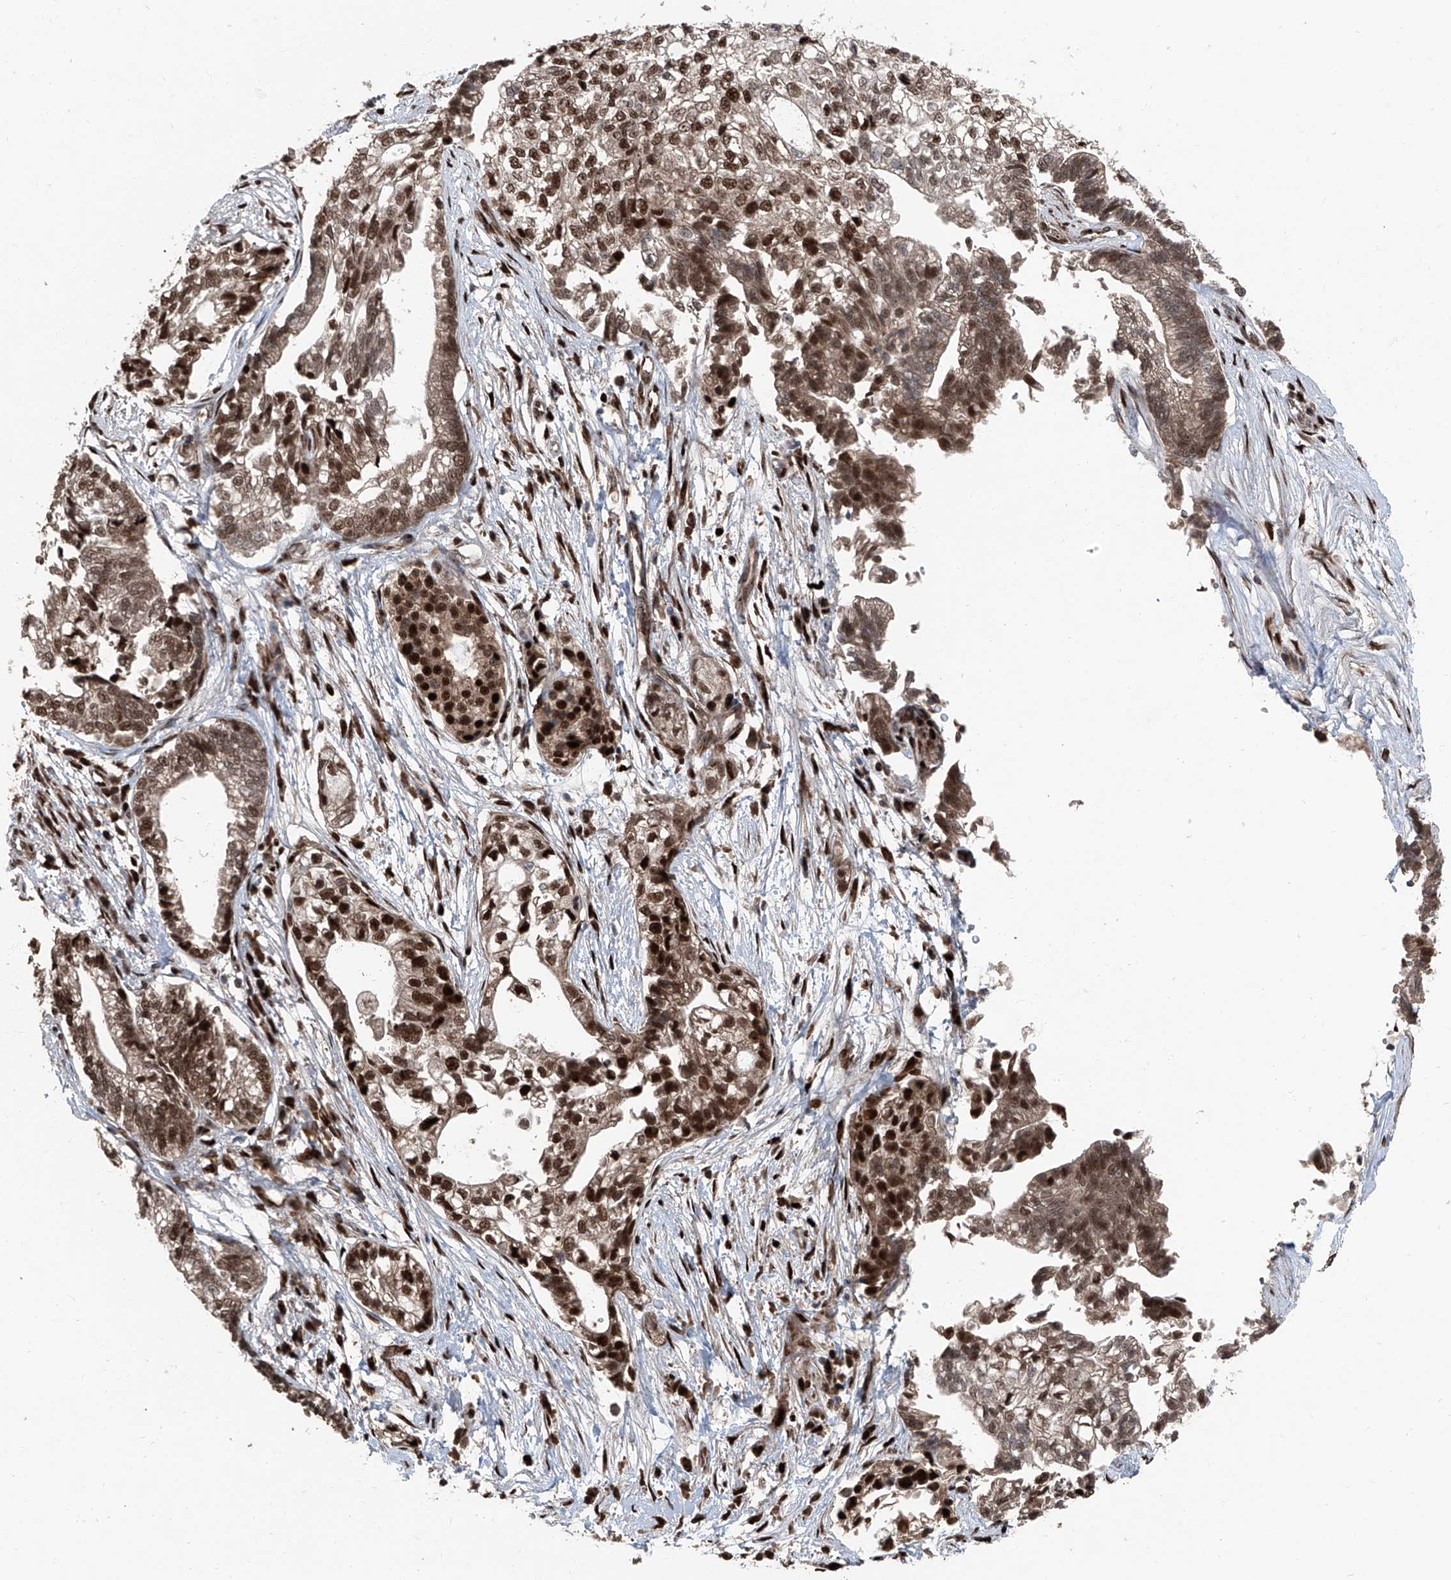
{"staining": {"intensity": "strong", "quantity": ">75%", "location": "nuclear"}, "tissue": "pancreatic cancer", "cell_type": "Tumor cells", "image_type": "cancer", "snomed": [{"axis": "morphology", "description": "Adenocarcinoma, NOS"}, {"axis": "topography", "description": "Pancreas"}], "caption": "There is high levels of strong nuclear staining in tumor cells of pancreatic cancer, as demonstrated by immunohistochemical staining (brown color).", "gene": "FKBP5", "patient": {"sex": "male", "age": 72}}